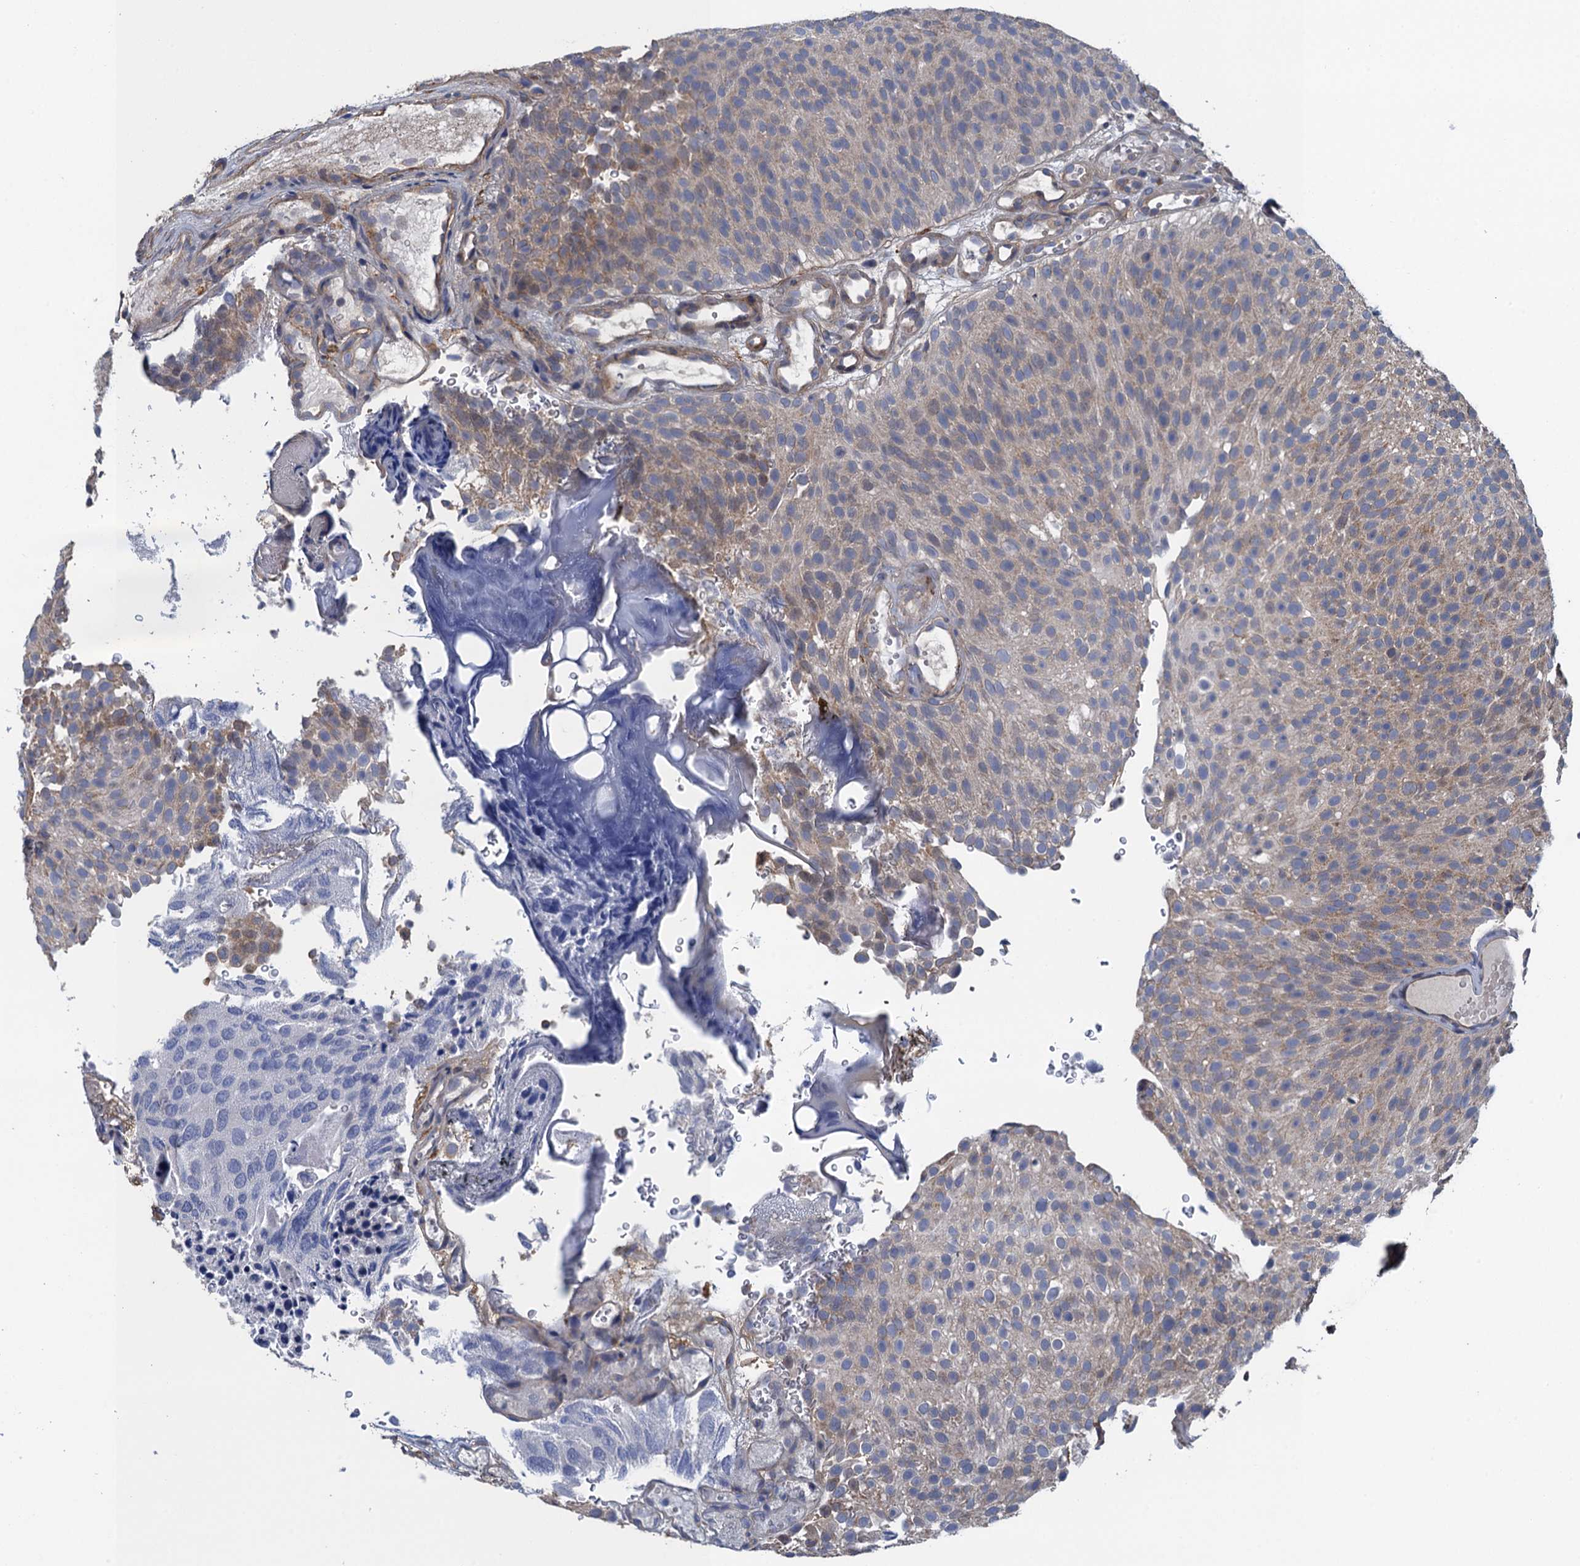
{"staining": {"intensity": "moderate", "quantity": "<25%", "location": "cytoplasmic/membranous"}, "tissue": "urothelial cancer", "cell_type": "Tumor cells", "image_type": "cancer", "snomed": [{"axis": "morphology", "description": "Urothelial carcinoma, Low grade"}, {"axis": "topography", "description": "Urinary bladder"}], "caption": "Immunohistochemical staining of urothelial cancer displays moderate cytoplasmic/membranous protein expression in approximately <25% of tumor cells.", "gene": "CTU2", "patient": {"sex": "male", "age": 78}}